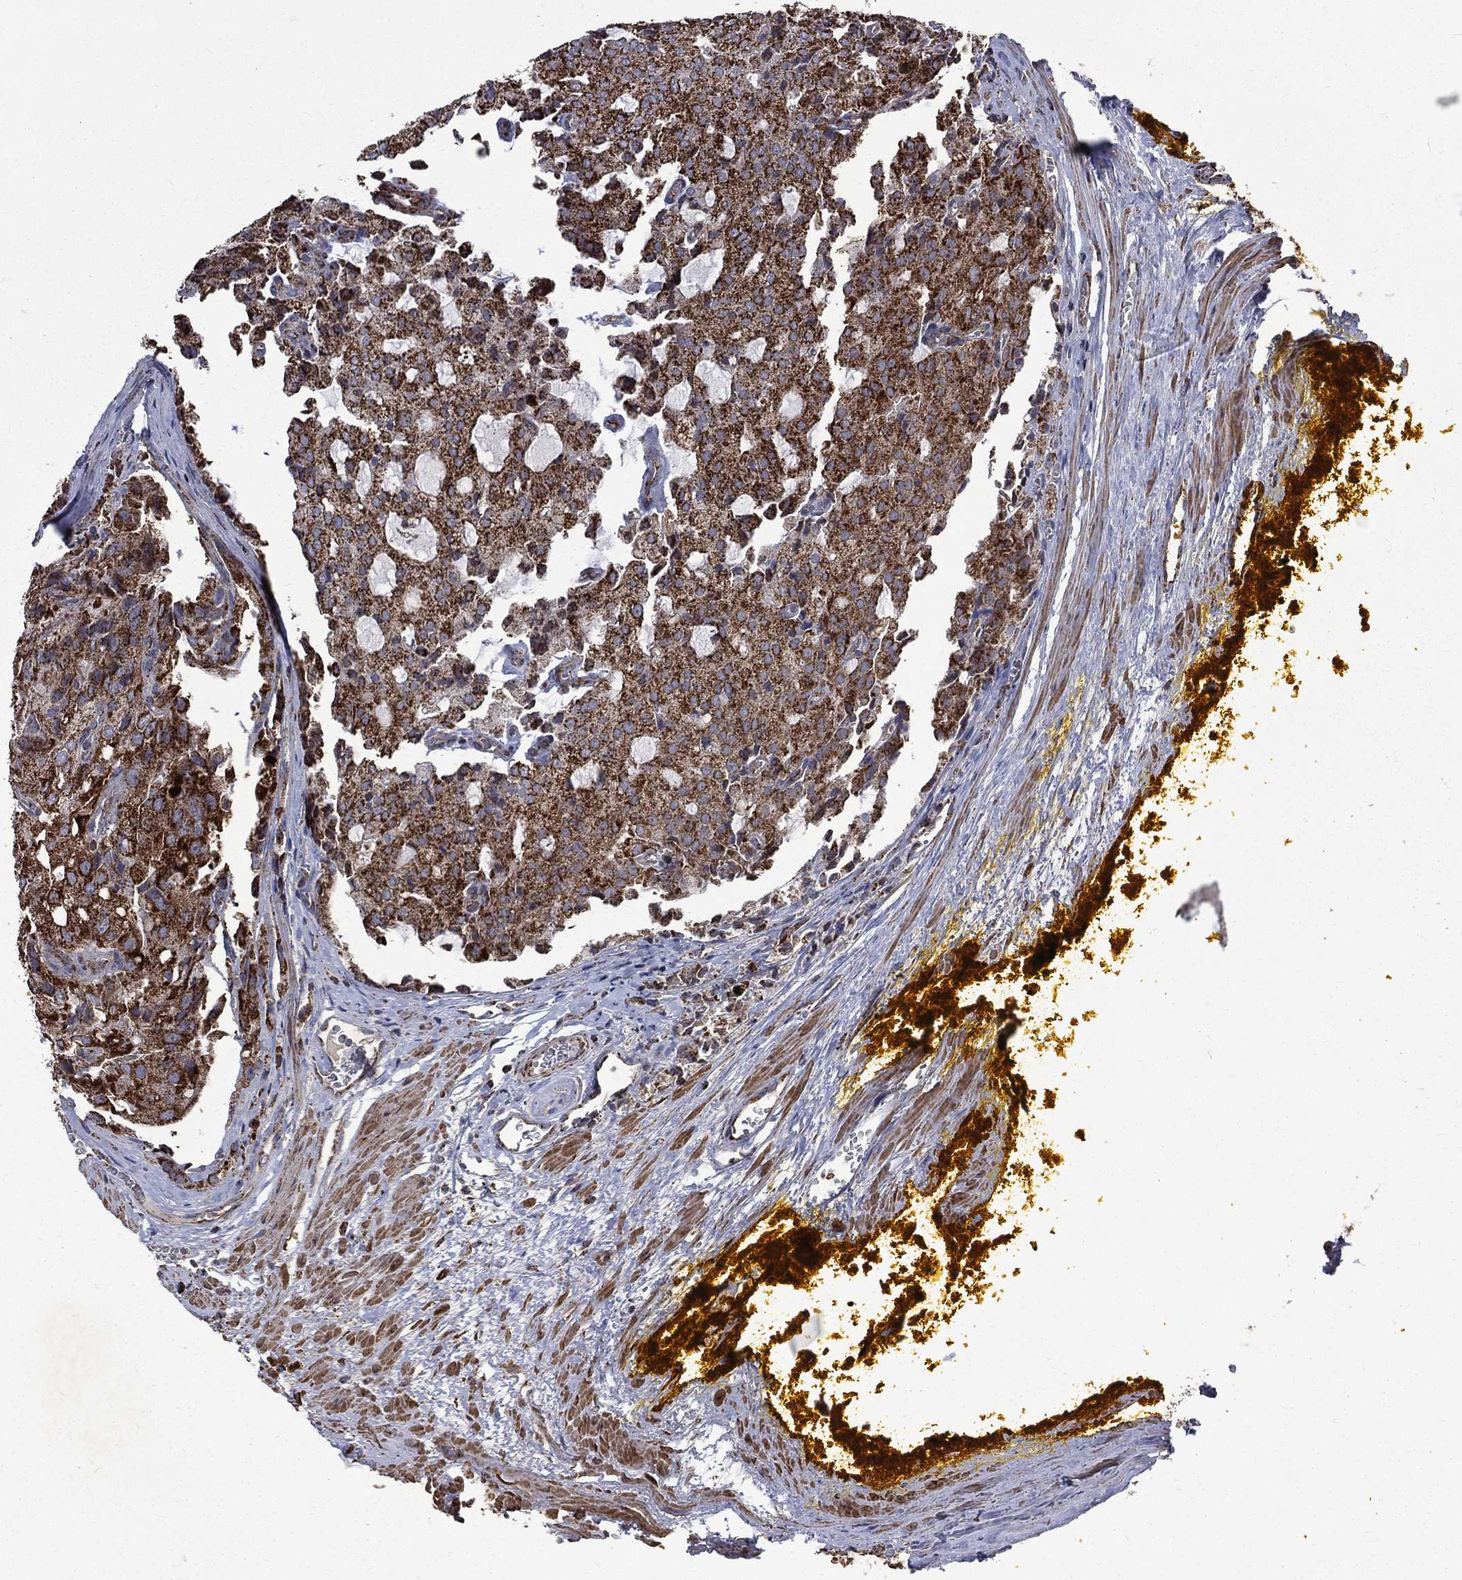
{"staining": {"intensity": "strong", "quantity": ">75%", "location": "cytoplasmic/membranous"}, "tissue": "prostate cancer", "cell_type": "Tumor cells", "image_type": "cancer", "snomed": [{"axis": "morphology", "description": "Adenocarcinoma, NOS"}, {"axis": "topography", "description": "Prostate and seminal vesicle, NOS"}, {"axis": "topography", "description": "Prostate"}], "caption": "IHC (DAB) staining of human adenocarcinoma (prostate) exhibits strong cytoplasmic/membranous protein staining in about >75% of tumor cells. (DAB IHC, brown staining for protein, blue staining for nuclei).", "gene": "GOT2", "patient": {"sex": "male", "age": 67}}